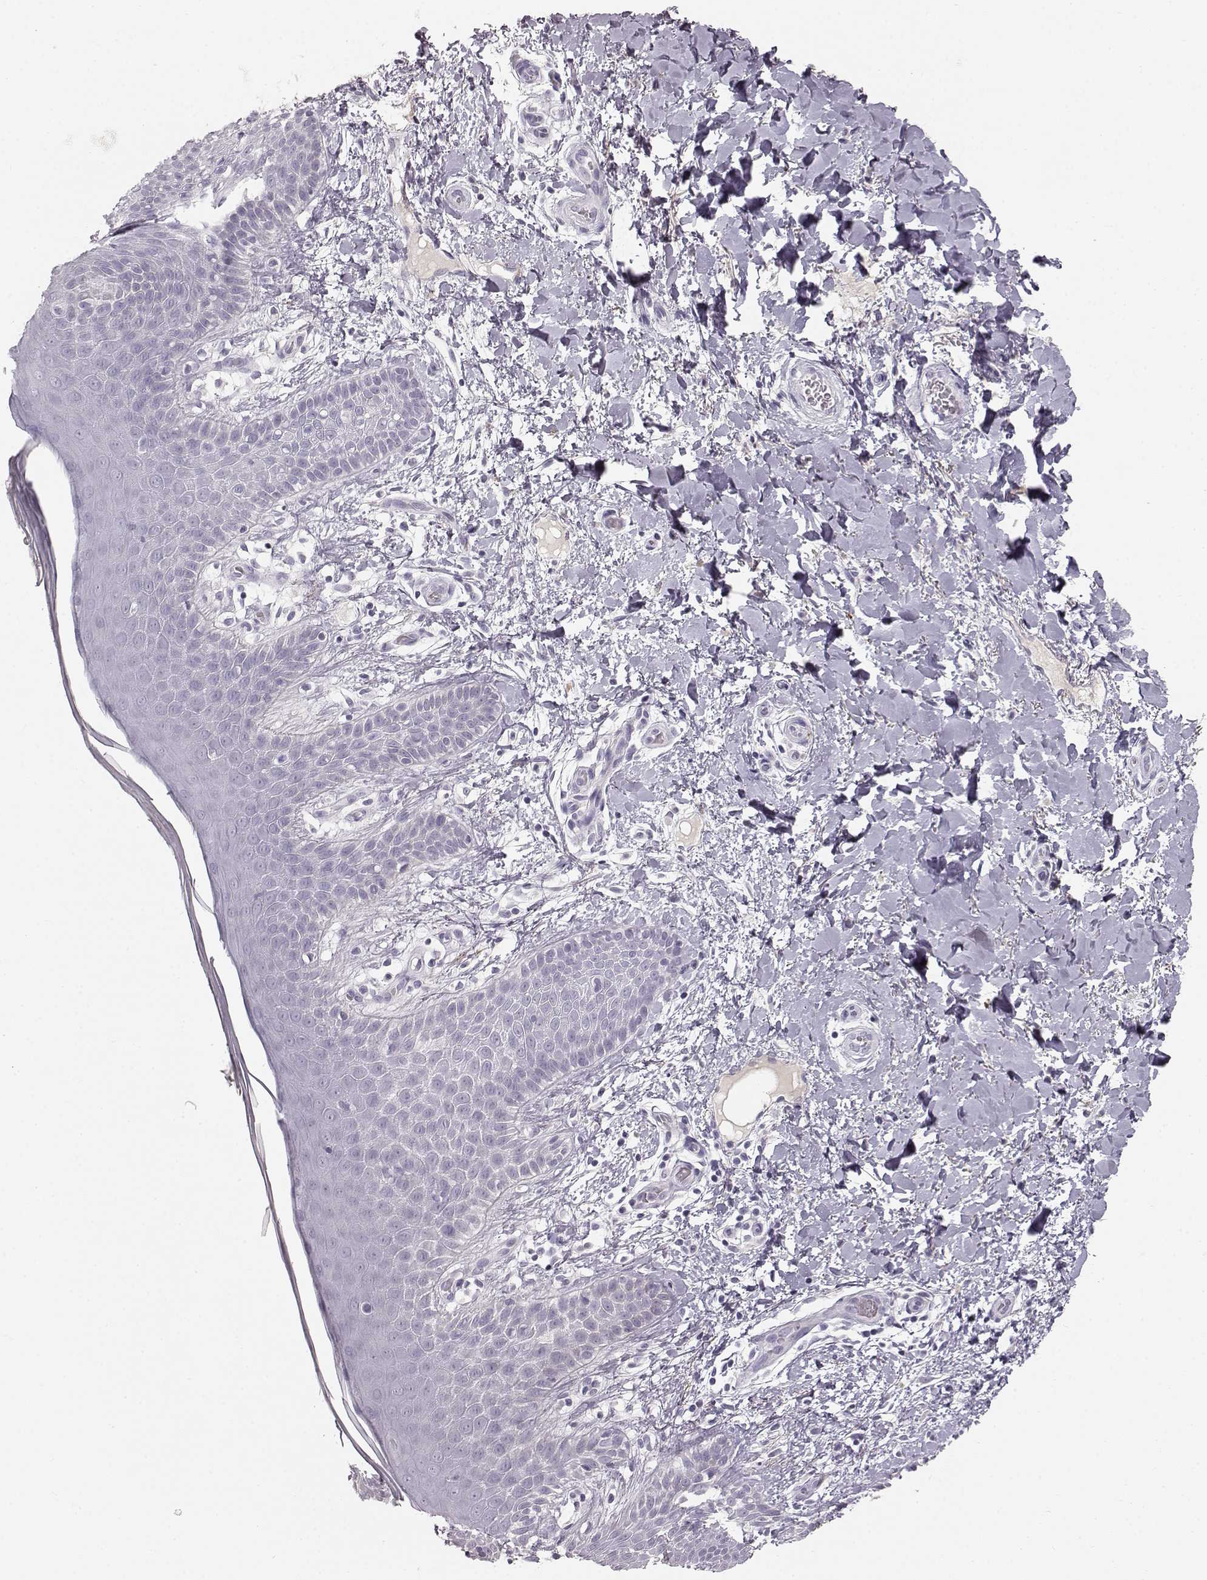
{"staining": {"intensity": "negative", "quantity": "none", "location": "none"}, "tissue": "skin", "cell_type": "Epidermal cells", "image_type": "normal", "snomed": [{"axis": "morphology", "description": "Normal tissue, NOS"}, {"axis": "topography", "description": "Anal"}], "caption": "Immunohistochemical staining of unremarkable human skin reveals no significant expression in epidermal cells.", "gene": "KRTAP16", "patient": {"sex": "male", "age": 36}}